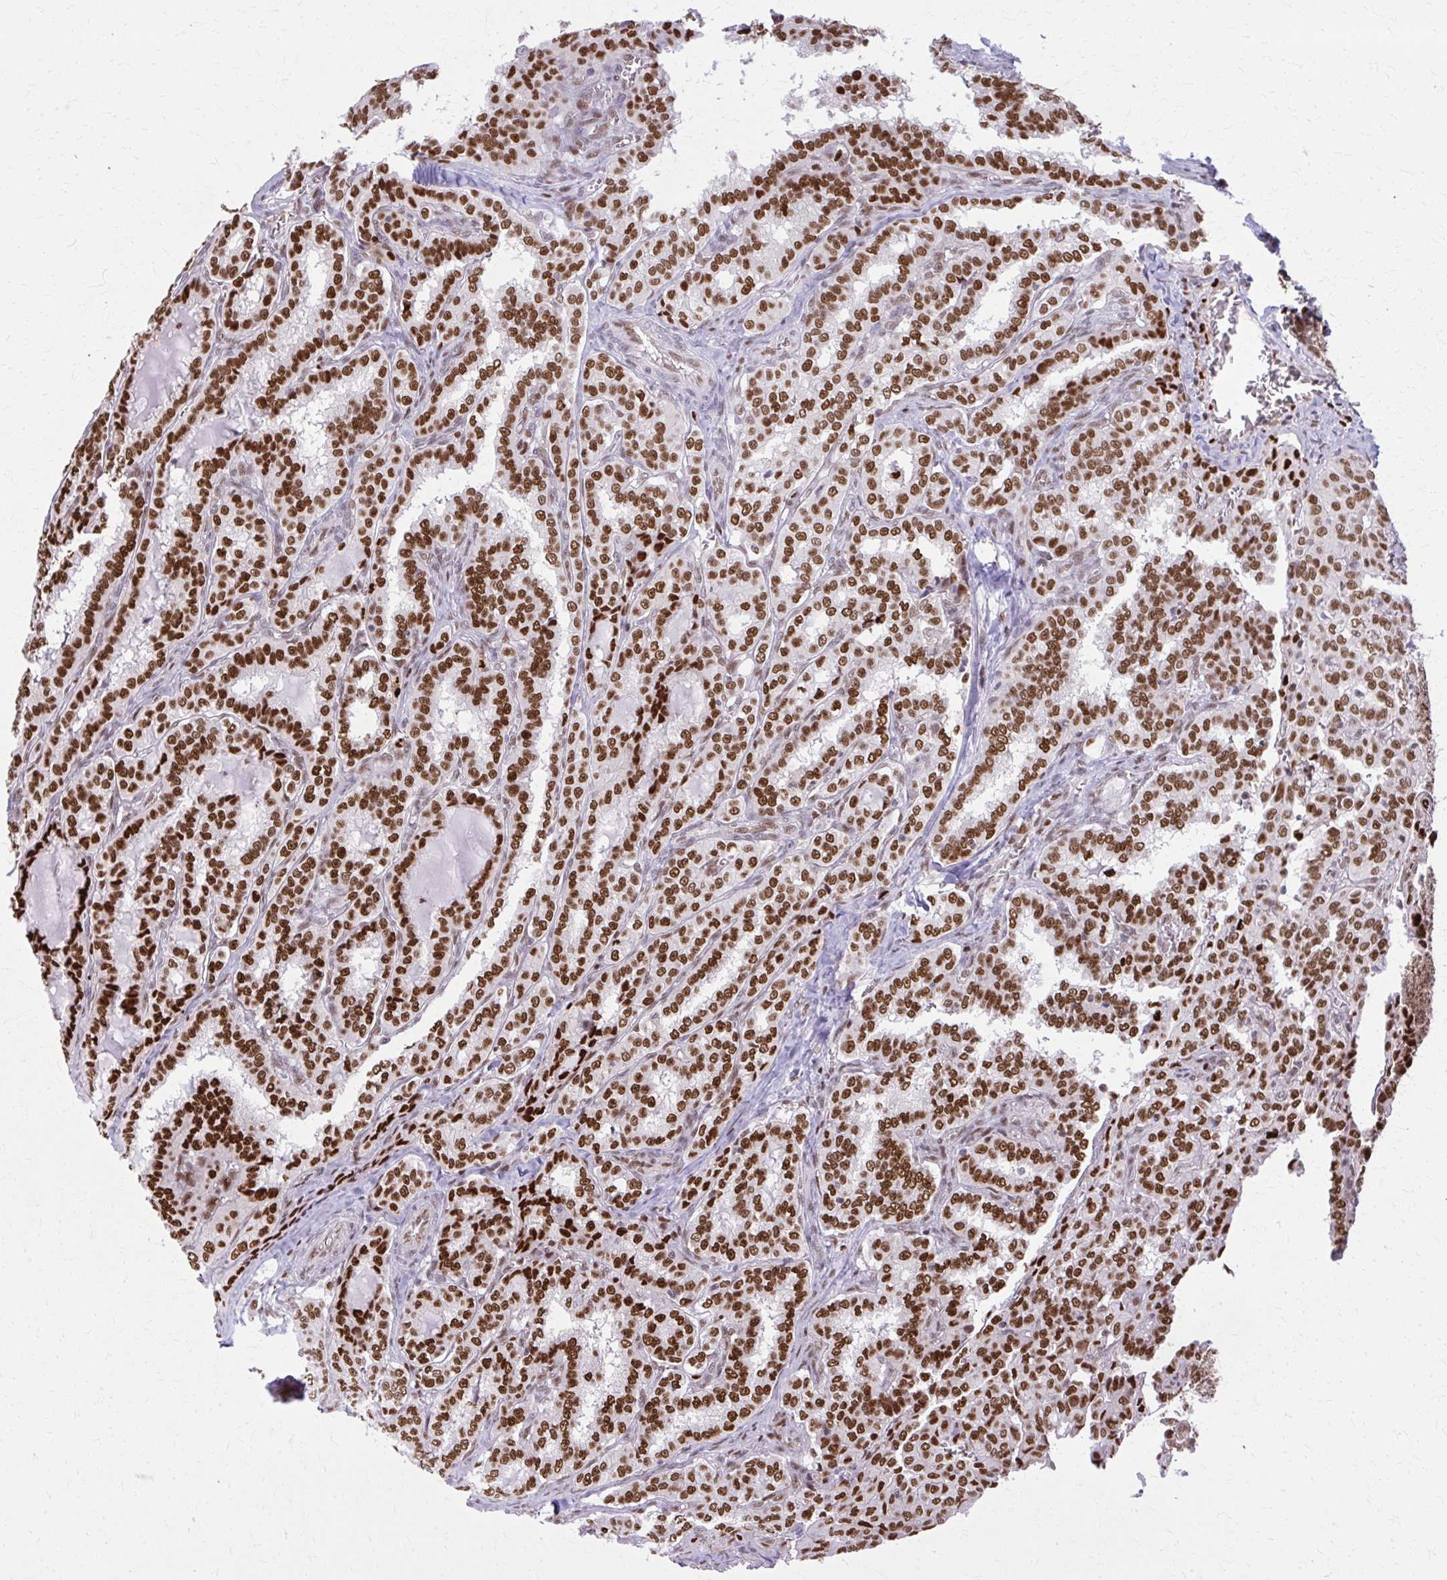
{"staining": {"intensity": "strong", "quantity": ">75%", "location": "nuclear"}, "tissue": "thyroid cancer", "cell_type": "Tumor cells", "image_type": "cancer", "snomed": [{"axis": "morphology", "description": "Papillary adenocarcinoma, NOS"}, {"axis": "topography", "description": "Thyroid gland"}], "caption": "Papillary adenocarcinoma (thyroid) tissue shows strong nuclear expression in about >75% of tumor cells", "gene": "ZNF559", "patient": {"sex": "female", "age": 30}}